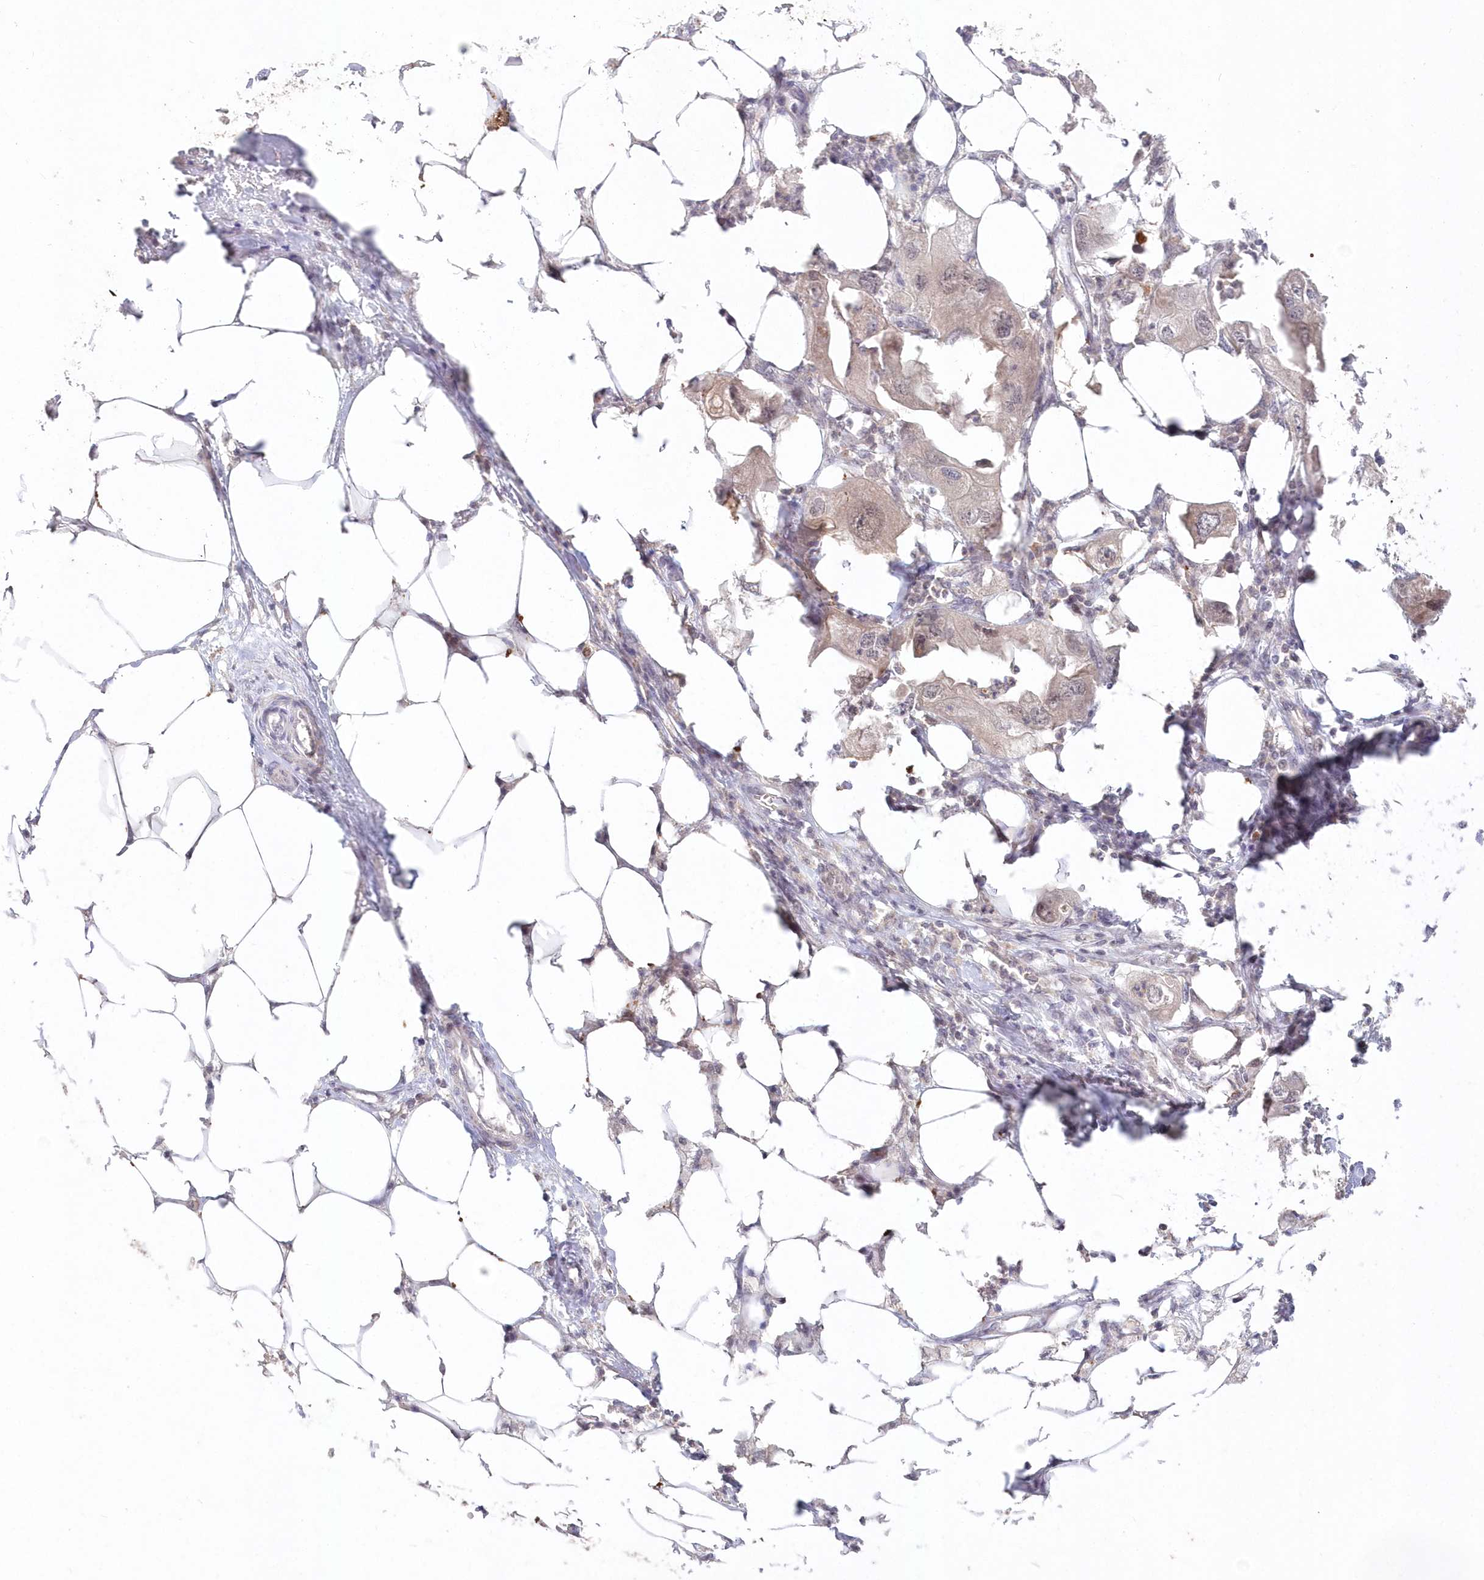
{"staining": {"intensity": "weak", "quantity": "<25%", "location": "cytoplasmic/membranous,nuclear"}, "tissue": "endometrial cancer", "cell_type": "Tumor cells", "image_type": "cancer", "snomed": [{"axis": "morphology", "description": "Adenocarcinoma, NOS"}, {"axis": "morphology", "description": "Adenocarcinoma, metastatic, NOS"}, {"axis": "topography", "description": "Adipose tissue"}, {"axis": "topography", "description": "Endometrium"}], "caption": "This micrograph is of endometrial cancer stained with IHC to label a protein in brown with the nuclei are counter-stained blue. There is no expression in tumor cells.", "gene": "ASCC1", "patient": {"sex": "female", "age": 67}}